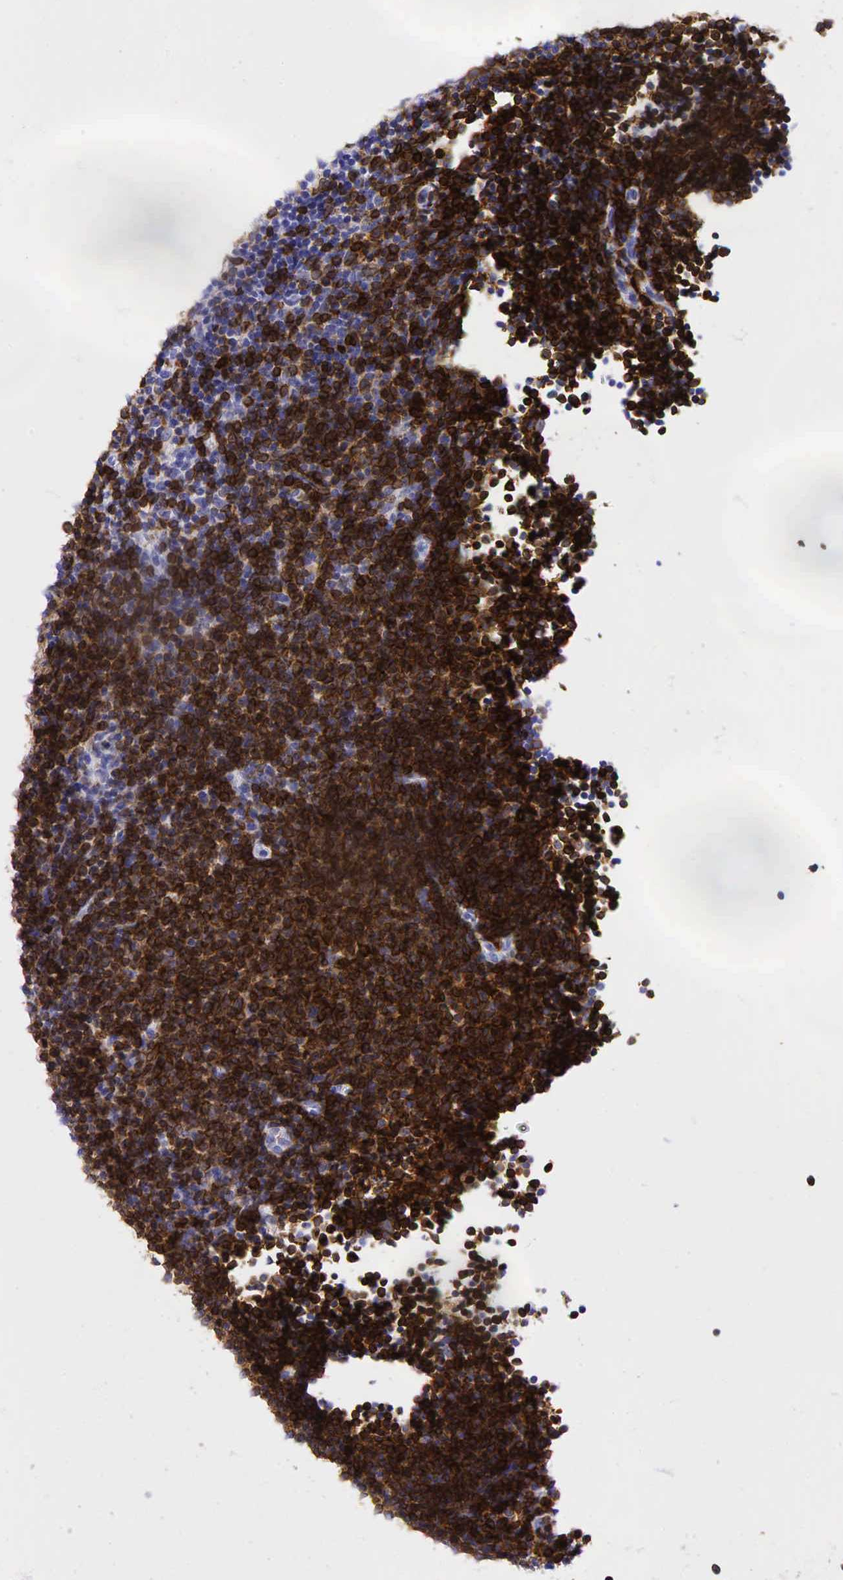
{"staining": {"intensity": "strong", "quantity": ">75%", "location": "cytoplasmic/membranous"}, "tissue": "lymphoma", "cell_type": "Tumor cells", "image_type": "cancer", "snomed": [{"axis": "morphology", "description": "Malignant lymphoma, non-Hodgkin's type, Low grade"}, {"axis": "topography", "description": "Lymph node"}], "caption": "About >75% of tumor cells in human low-grade malignant lymphoma, non-Hodgkin's type exhibit strong cytoplasmic/membranous protein staining as visualized by brown immunohistochemical staining.", "gene": "CD79A", "patient": {"sex": "male", "age": 49}}